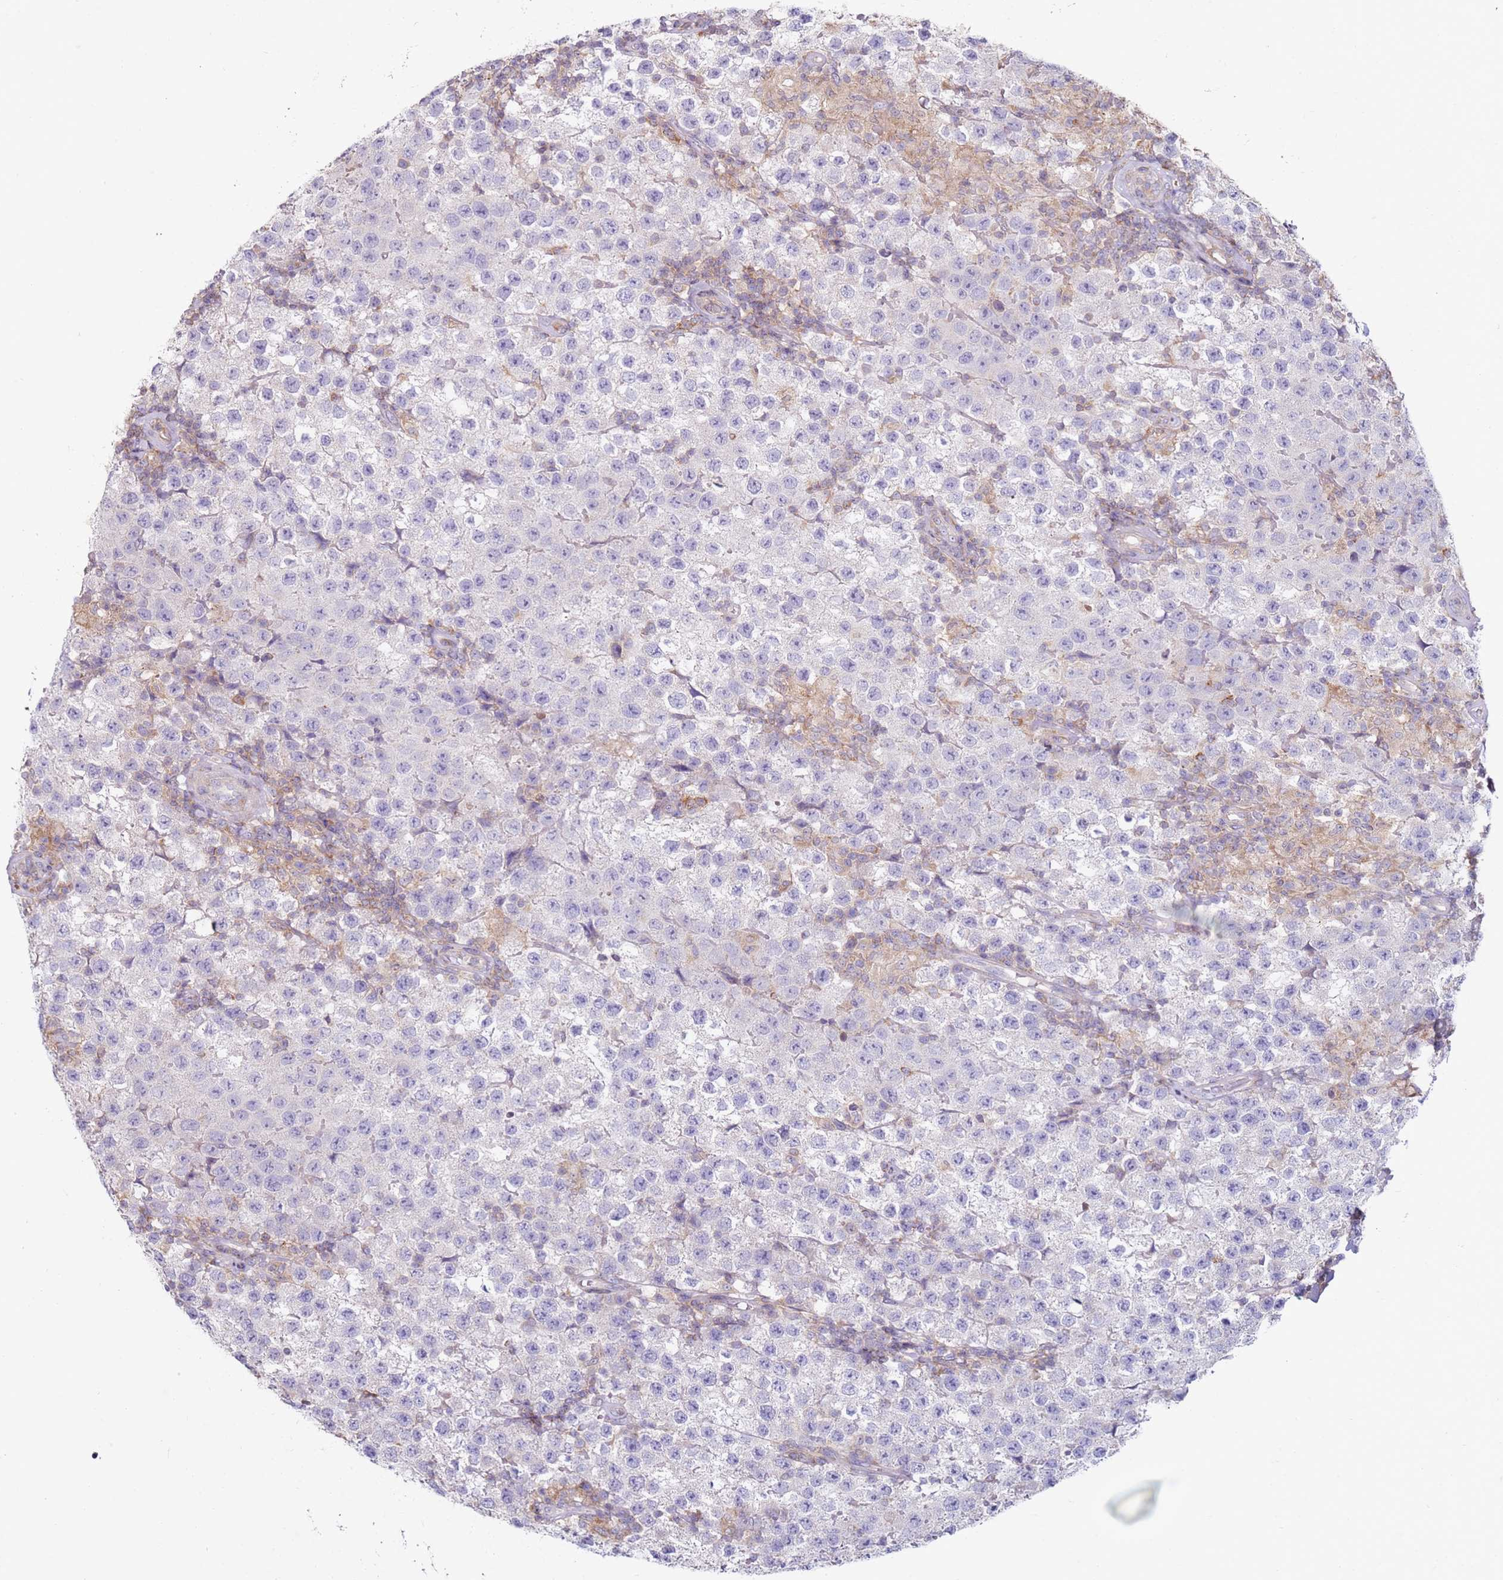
{"staining": {"intensity": "negative", "quantity": "none", "location": "none"}, "tissue": "testis cancer", "cell_type": "Tumor cells", "image_type": "cancer", "snomed": [{"axis": "morphology", "description": "Seminoma, NOS"}, {"axis": "morphology", "description": "Carcinoma, Embryonal, NOS"}, {"axis": "topography", "description": "Testis"}], "caption": "Histopathology image shows no protein expression in tumor cells of testis seminoma tissue. (DAB (3,3'-diaminobenzidine) immunohistochemistry visualized using brightfield microscopy, high magnification).", "gene": "CNOT9", "patient": {"sex": "male", "age": 41}}